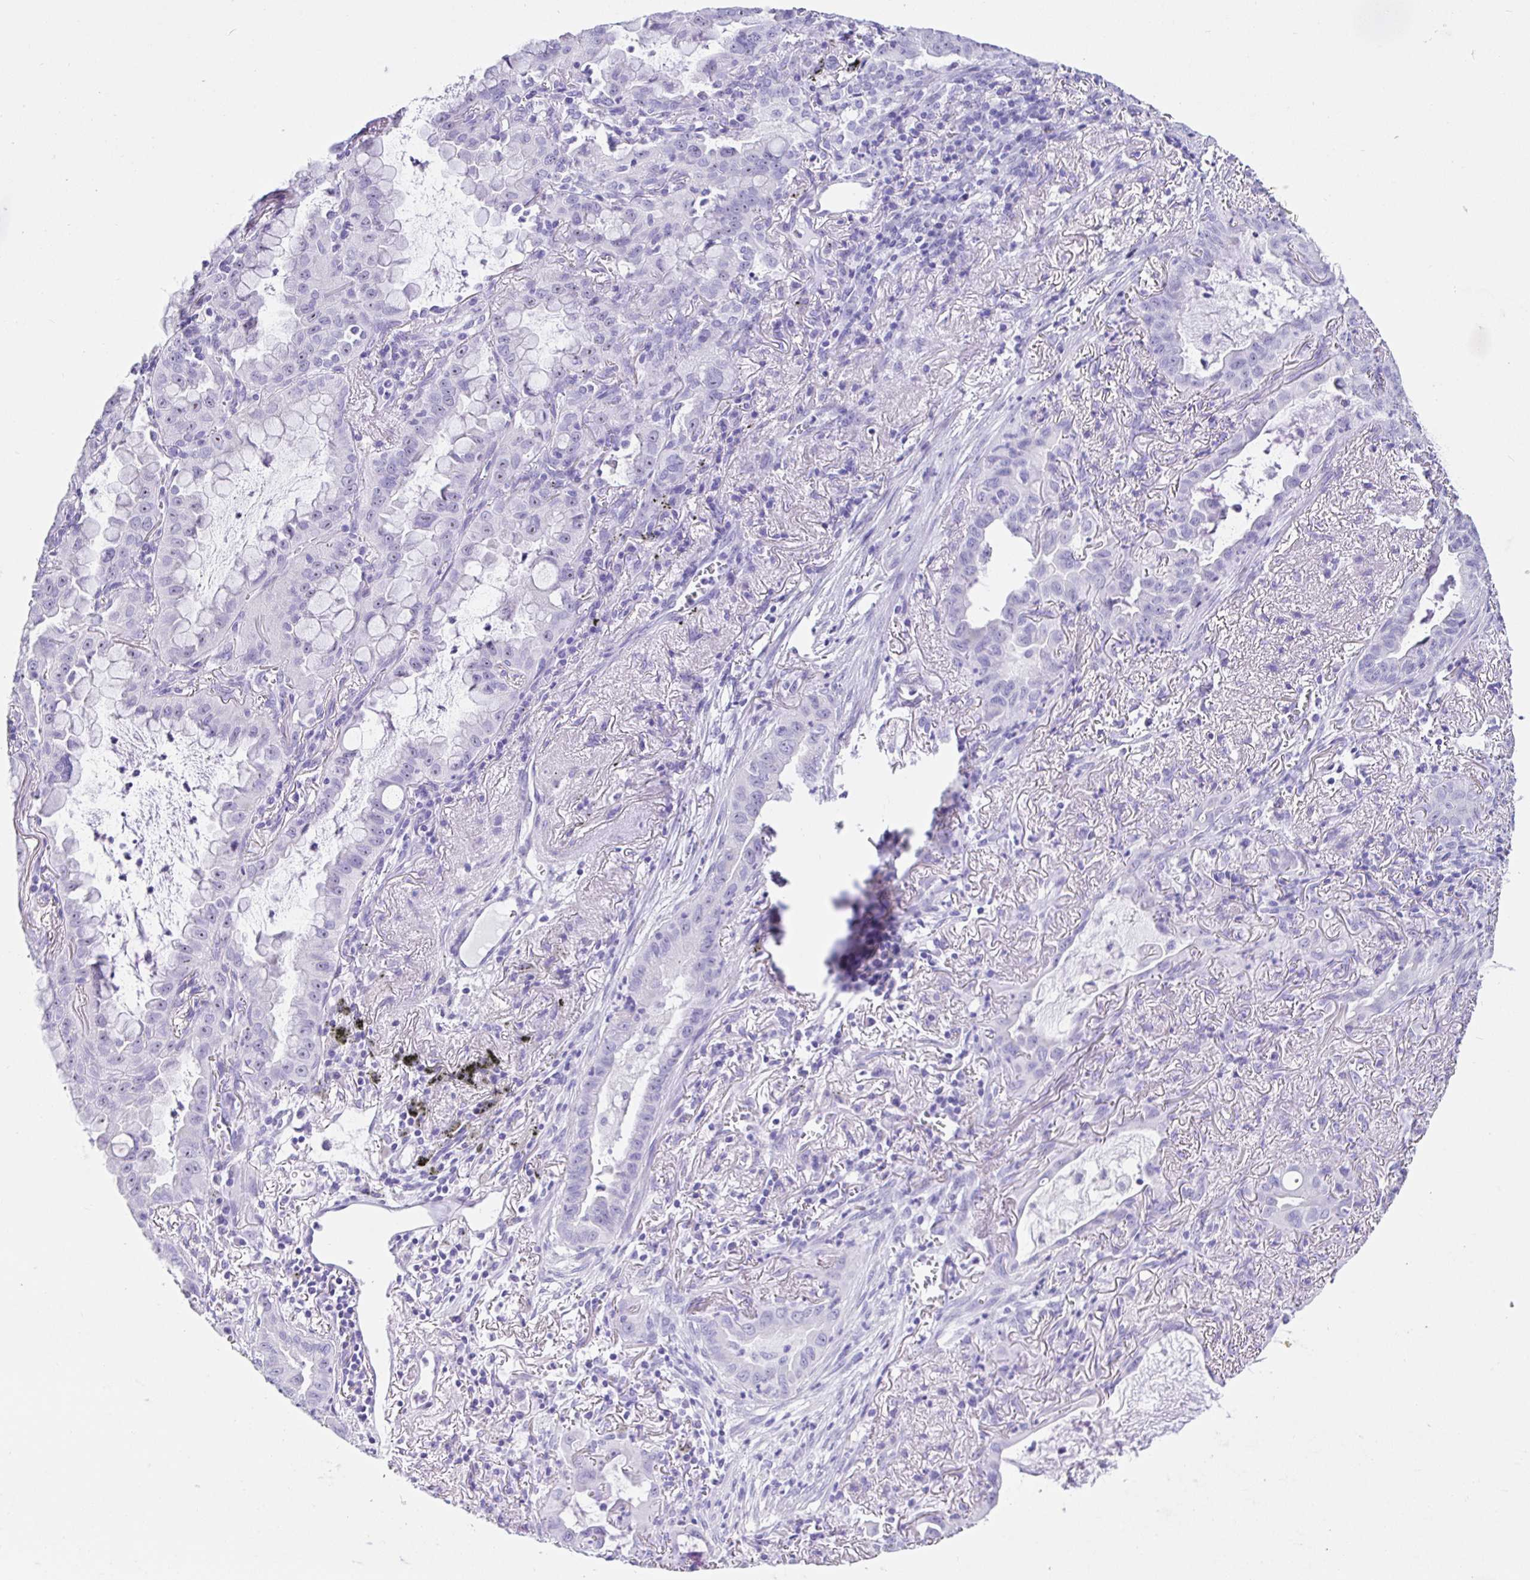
{"staining": {"intensity": "negative", "quantity": "none", "location": "none"}, "tissue": "lung cancer", "cell_type": "Tumor cells", "image_type": "cancer", "snomed": [{"axis": "morphology", "description": "Adenocarcinoma, NOS"}, {"axis": "topography", "description": "Lung"}], "caption": "A photomicrograph of lung cancer stained for a protein shows no brown staining in tumor cells. (Brightfield microscopy of DAB immunohistochemistry (IHC) at high magnification).", "gene": "PRAMEF19", "patient": {"sex": "male", "age": 65}}